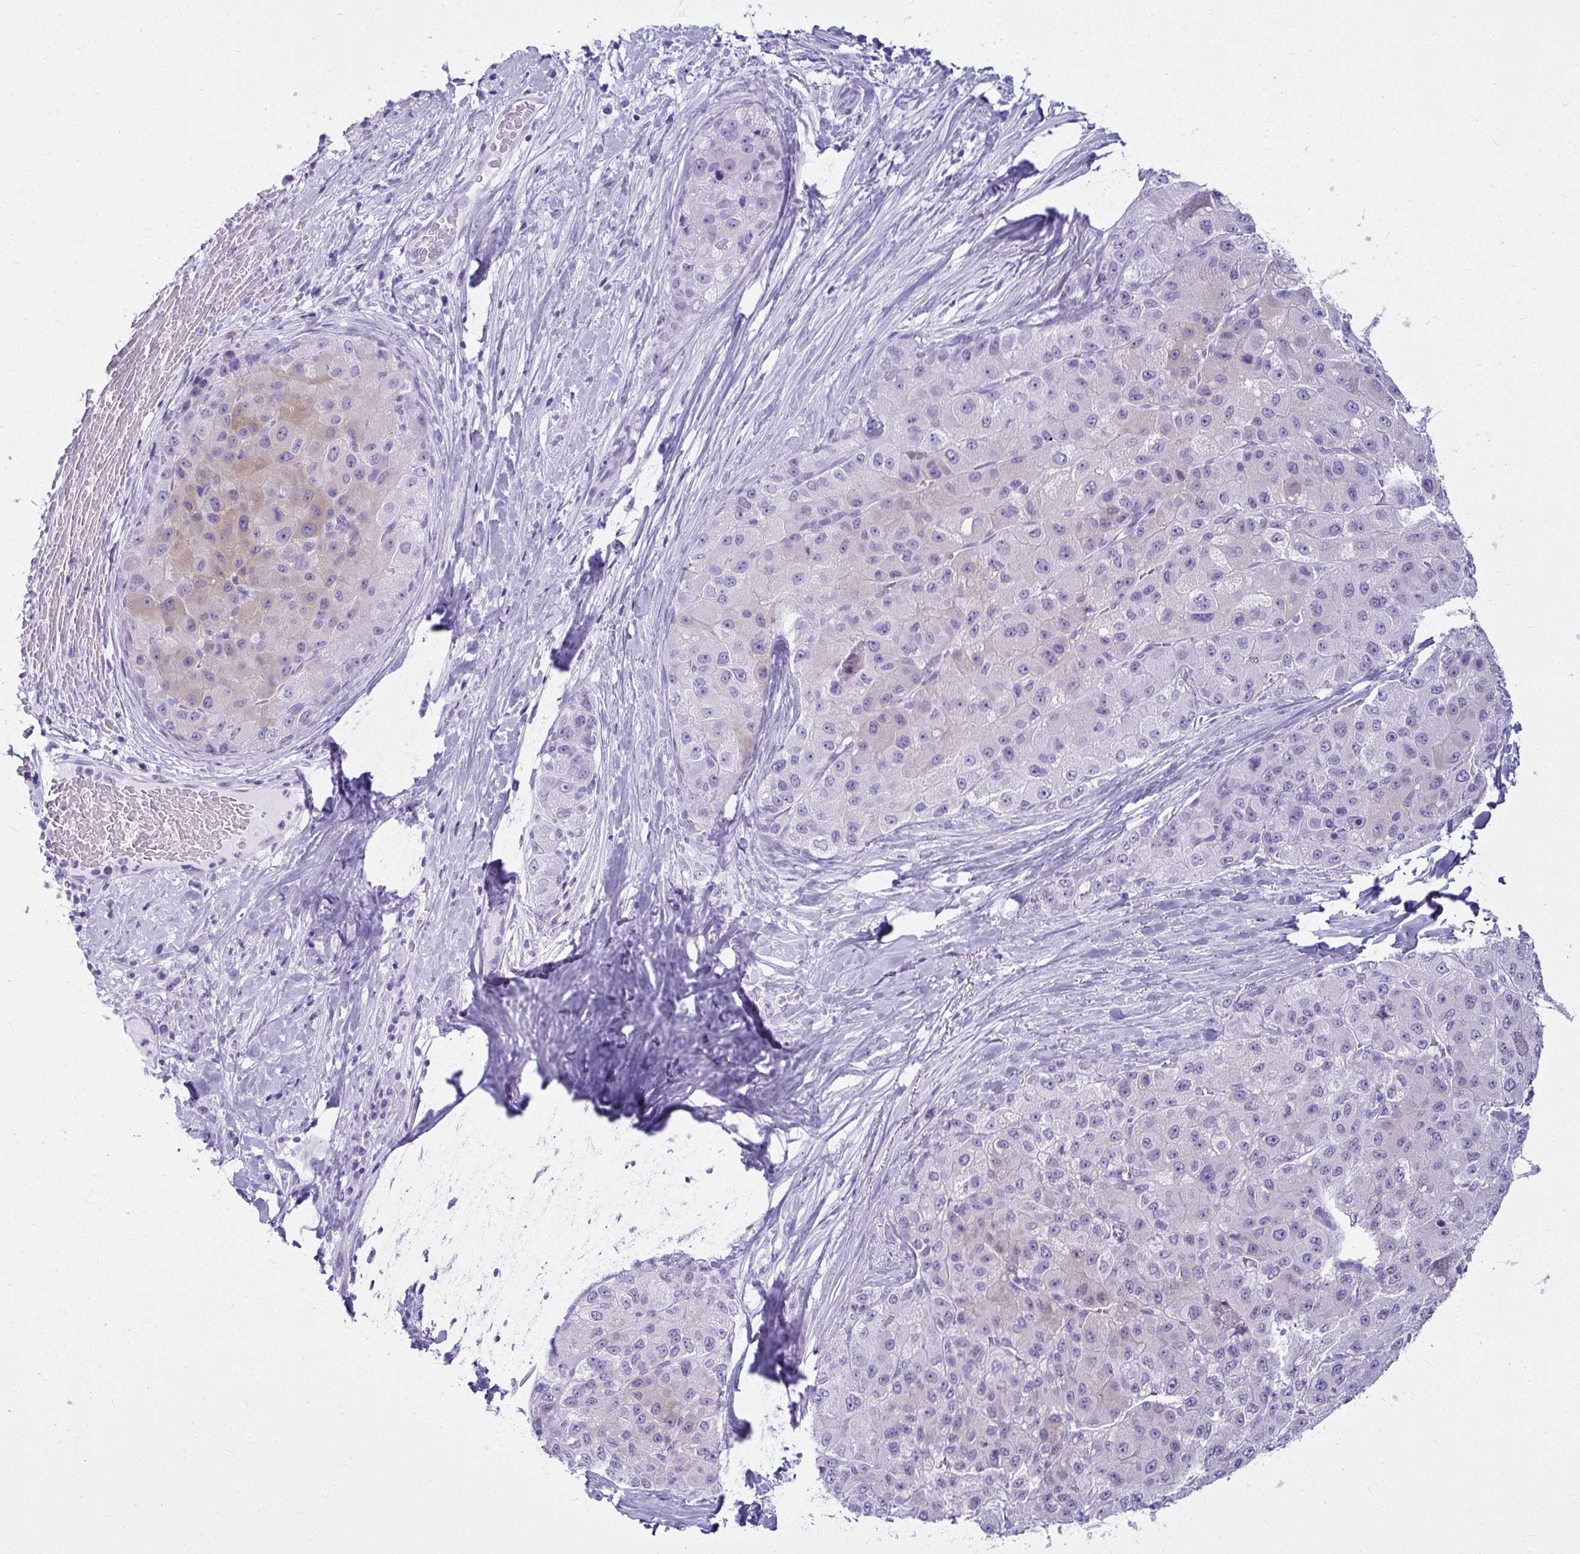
{"staining": {"intensity": "weak", "quantity": "<25%", "location": "cytoplasmic/membranous"}, "tissue": "liver cancer", "cell_type": "Tumor cells", "image_type": "cancer", "snomed": [{"axis": "morphology", "description": "Carcinoma, Hepatocellular, NOS"}, {"axis": "topography", "description": "Liver"}], "caption": "IHC micrograph of neoplastic tissue: liver hepatocellular carcinoma stained with DAB (3,3'-diaminobenzidine) exhibits no significant protein expression in tumor cells.", "gene": "CLGN", "patient": {"sex": "male", "age": 80}}